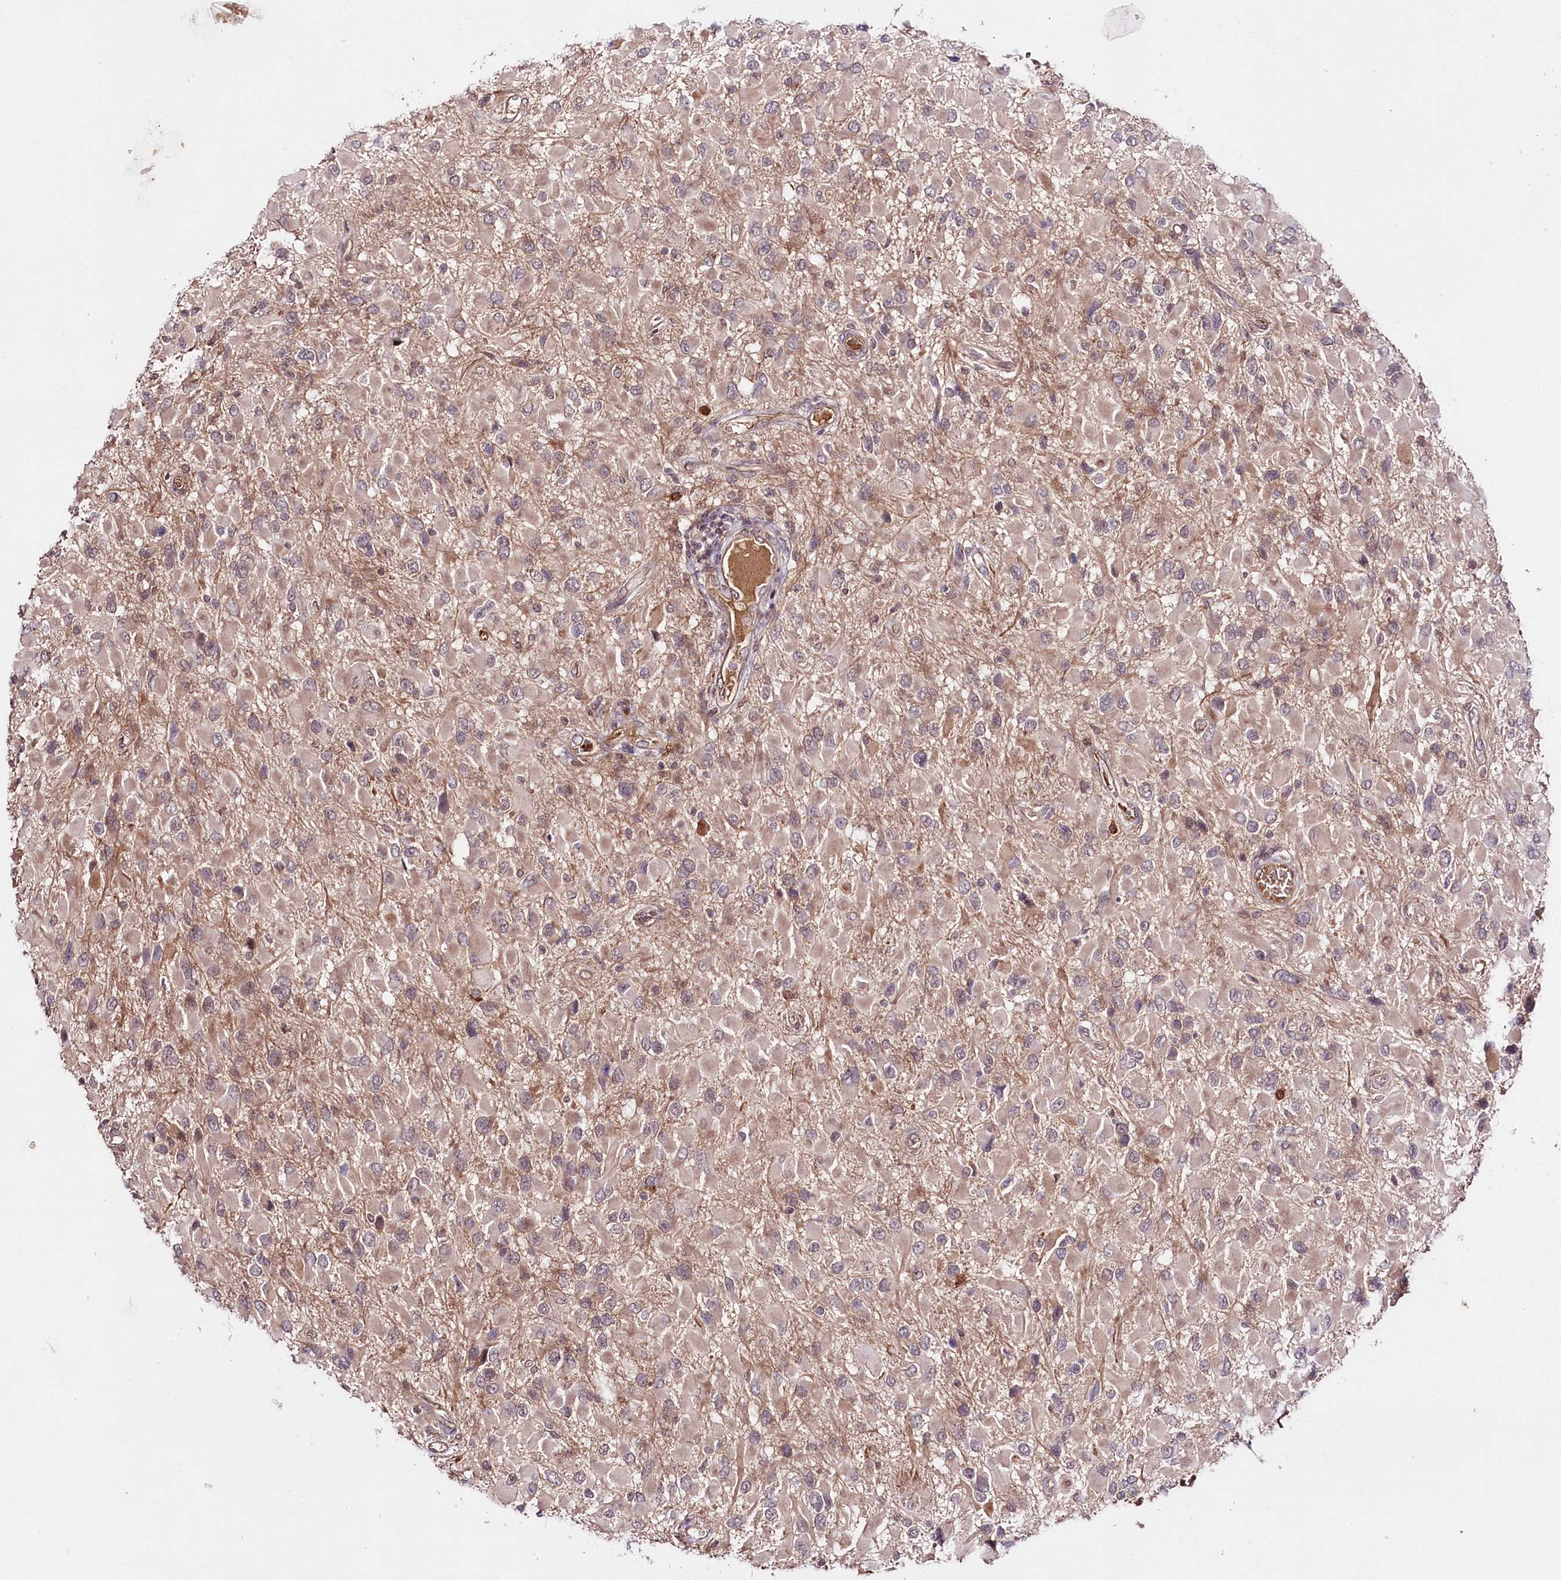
{"staining": {"intensity": "weak", "quantity": "<25%", "location": "cytoplasmic/membranous"}, "tissue": "glioma", "cell_type": "Tumor cells", "image_type": "cancer", "snomed": [{"axis": "morphology", "description": "Glioma, malignant, High grade"}, {"axis": "topography", "description": "Brain"}], "caption": "The micrograph reveals no significant positivity in tumor cells of glioma.", "gene": "TAFAZZIN", "patient": {"sex": "male", "age": 53}}